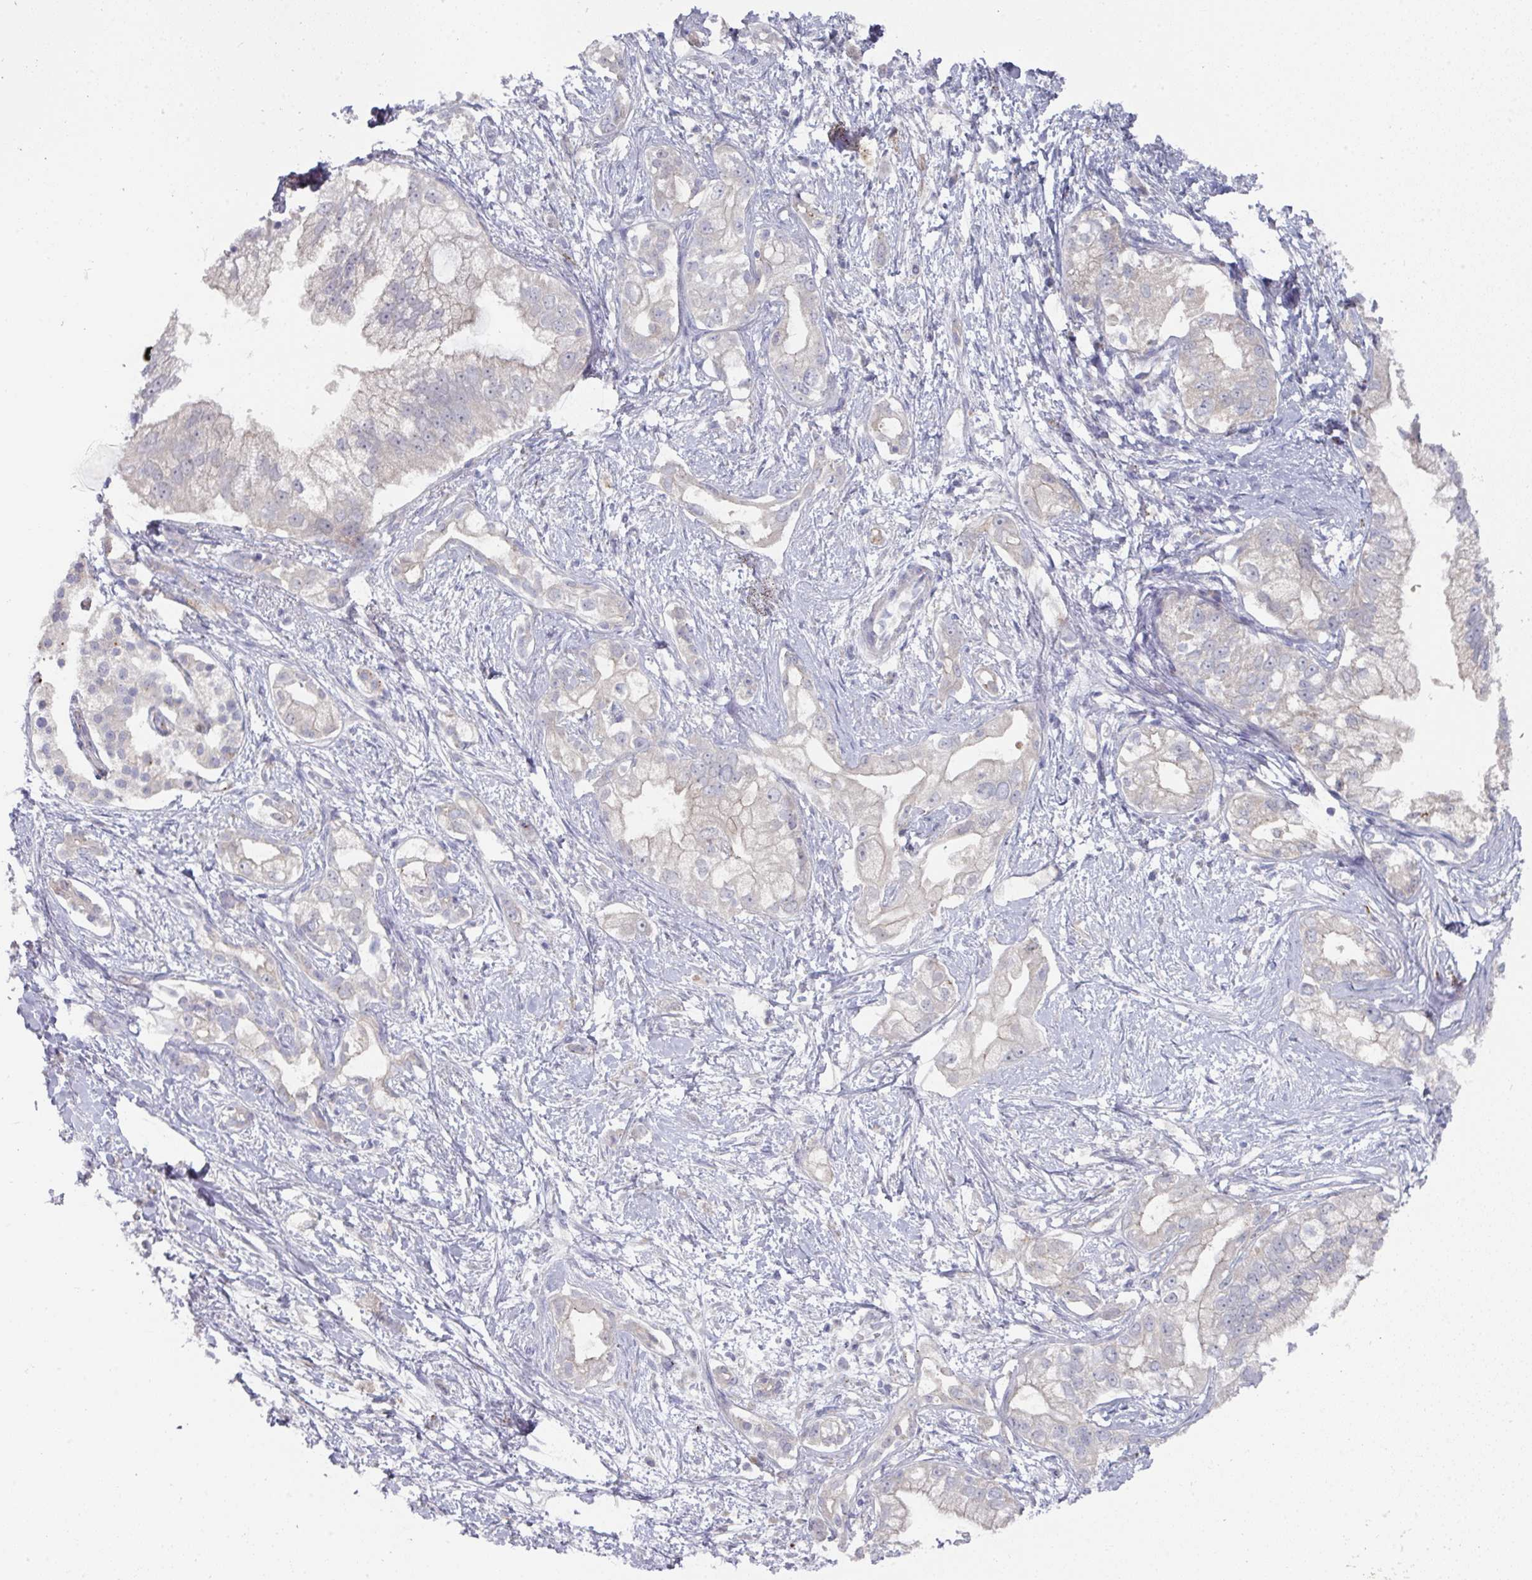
{"staining": {"intensity": "negative", "quantity": "none", "location": "none"}, "tissue": "pancreatic cancer", "cell_type": "Tumor cells", "image_type": "cancer", "snomed": [{"axis": "morphology", "description": "Adenocarcinoma, NOS"}, {"axis": "topography", "description": "Pancreas"}], "caption": "There is no significant staining in tumor cells of pancreatic adenocarcinoma.", "gene": "NT5C1A", "patient": {"sex": "male", "age": 70}}